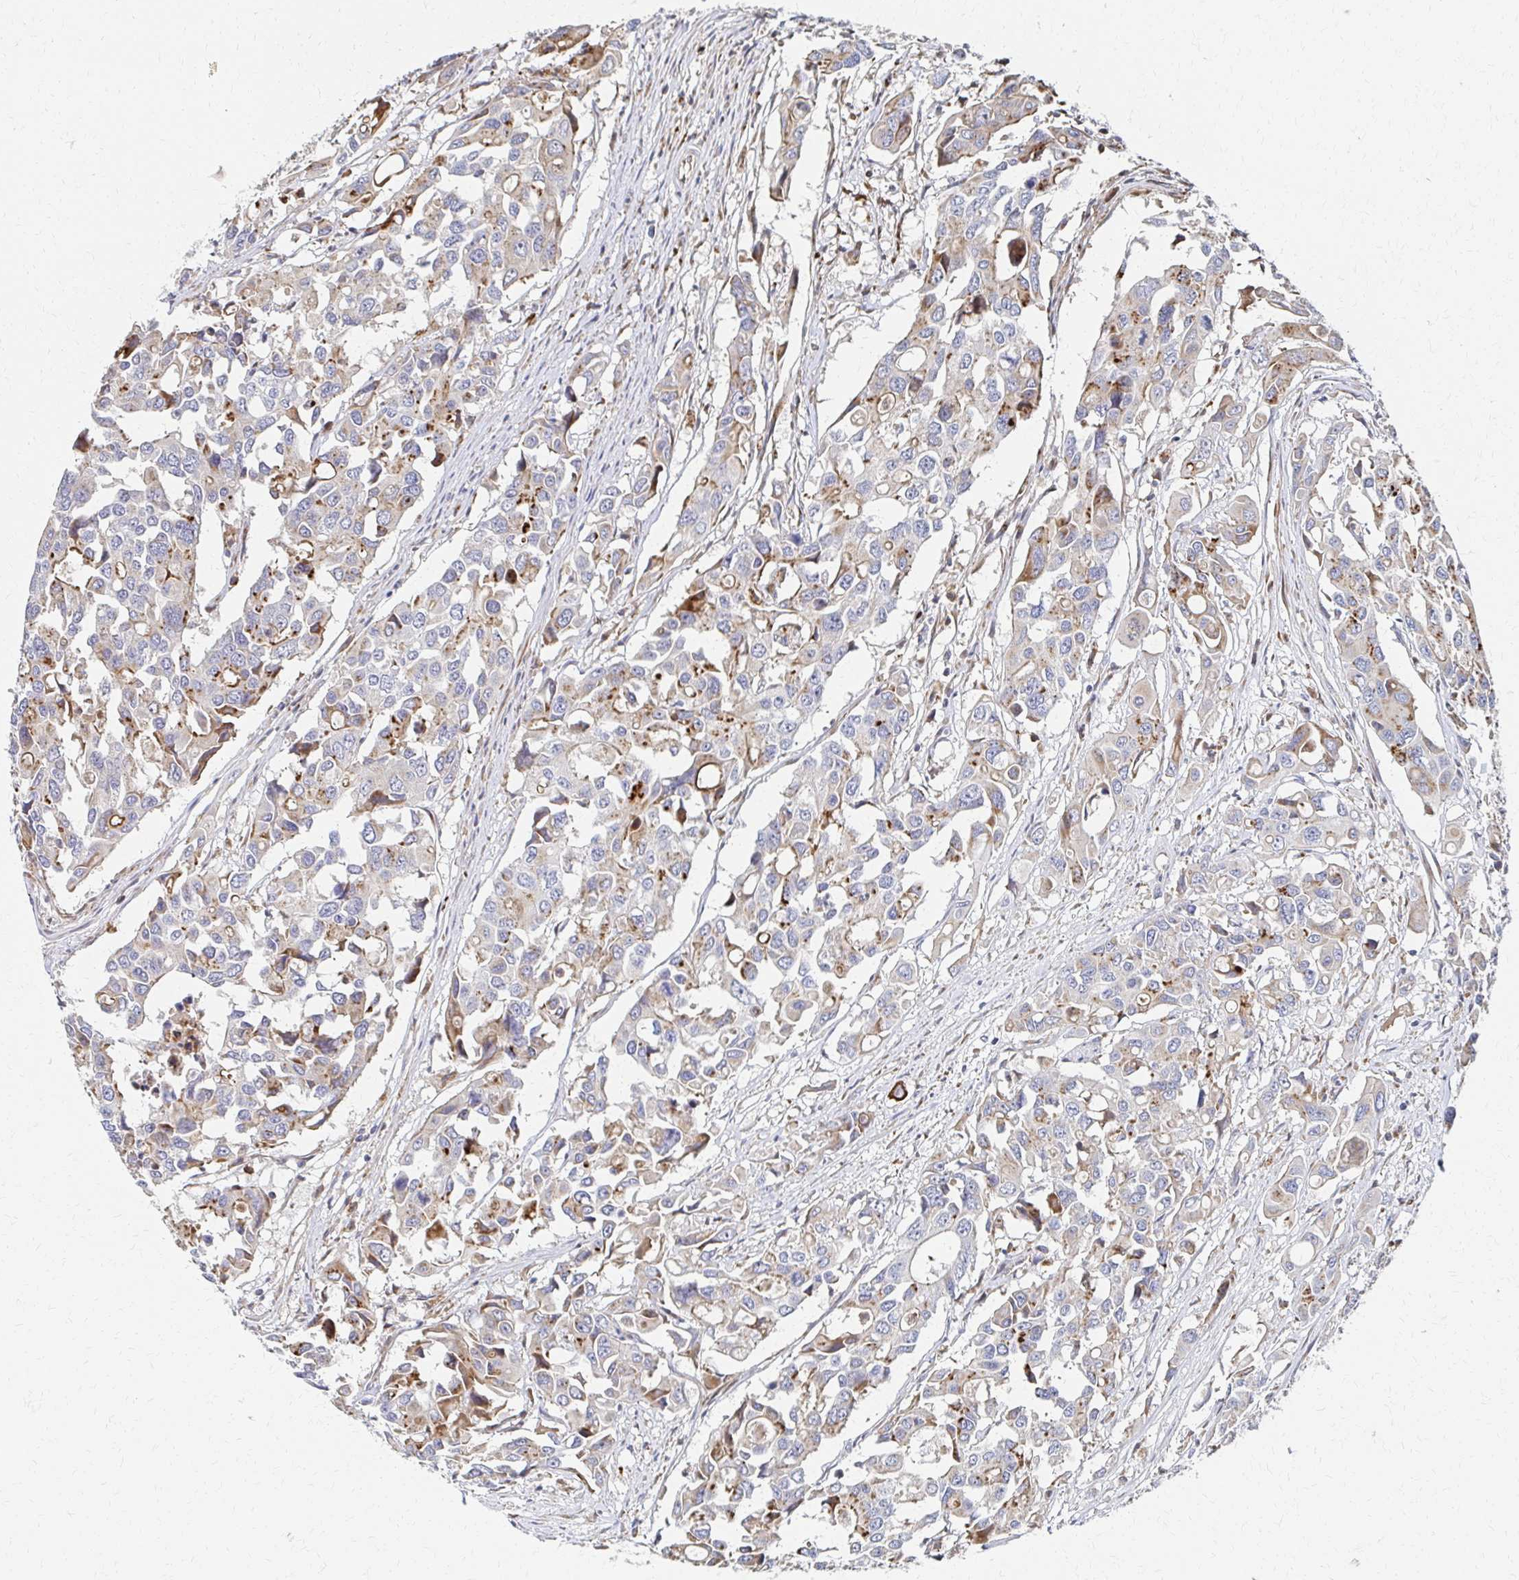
{"staining": {"intensity": "weak", "quantity": "25%-75%", "location": "cytoplasmic/membranous"}, "tissue": "colorectal cancer", "cell_type": "Tumor cells", "image_type": "cancer", "snomed": [{"axis": "morphology", "description": "Adenocarcinoma, NOS"}, {"axis": "topography", "description": "Colon"}], "caption": "DAB (3,3'-diaminobenzidine) immunohistochemical staining of human colorectal cancer (adenocarcinoma) shows weak cytoplasmic/membranous protein expression in about 25%-75% of tumor cells.", "gene": "MAN1A1", "patient": {"sex": "male", "age": 77}}